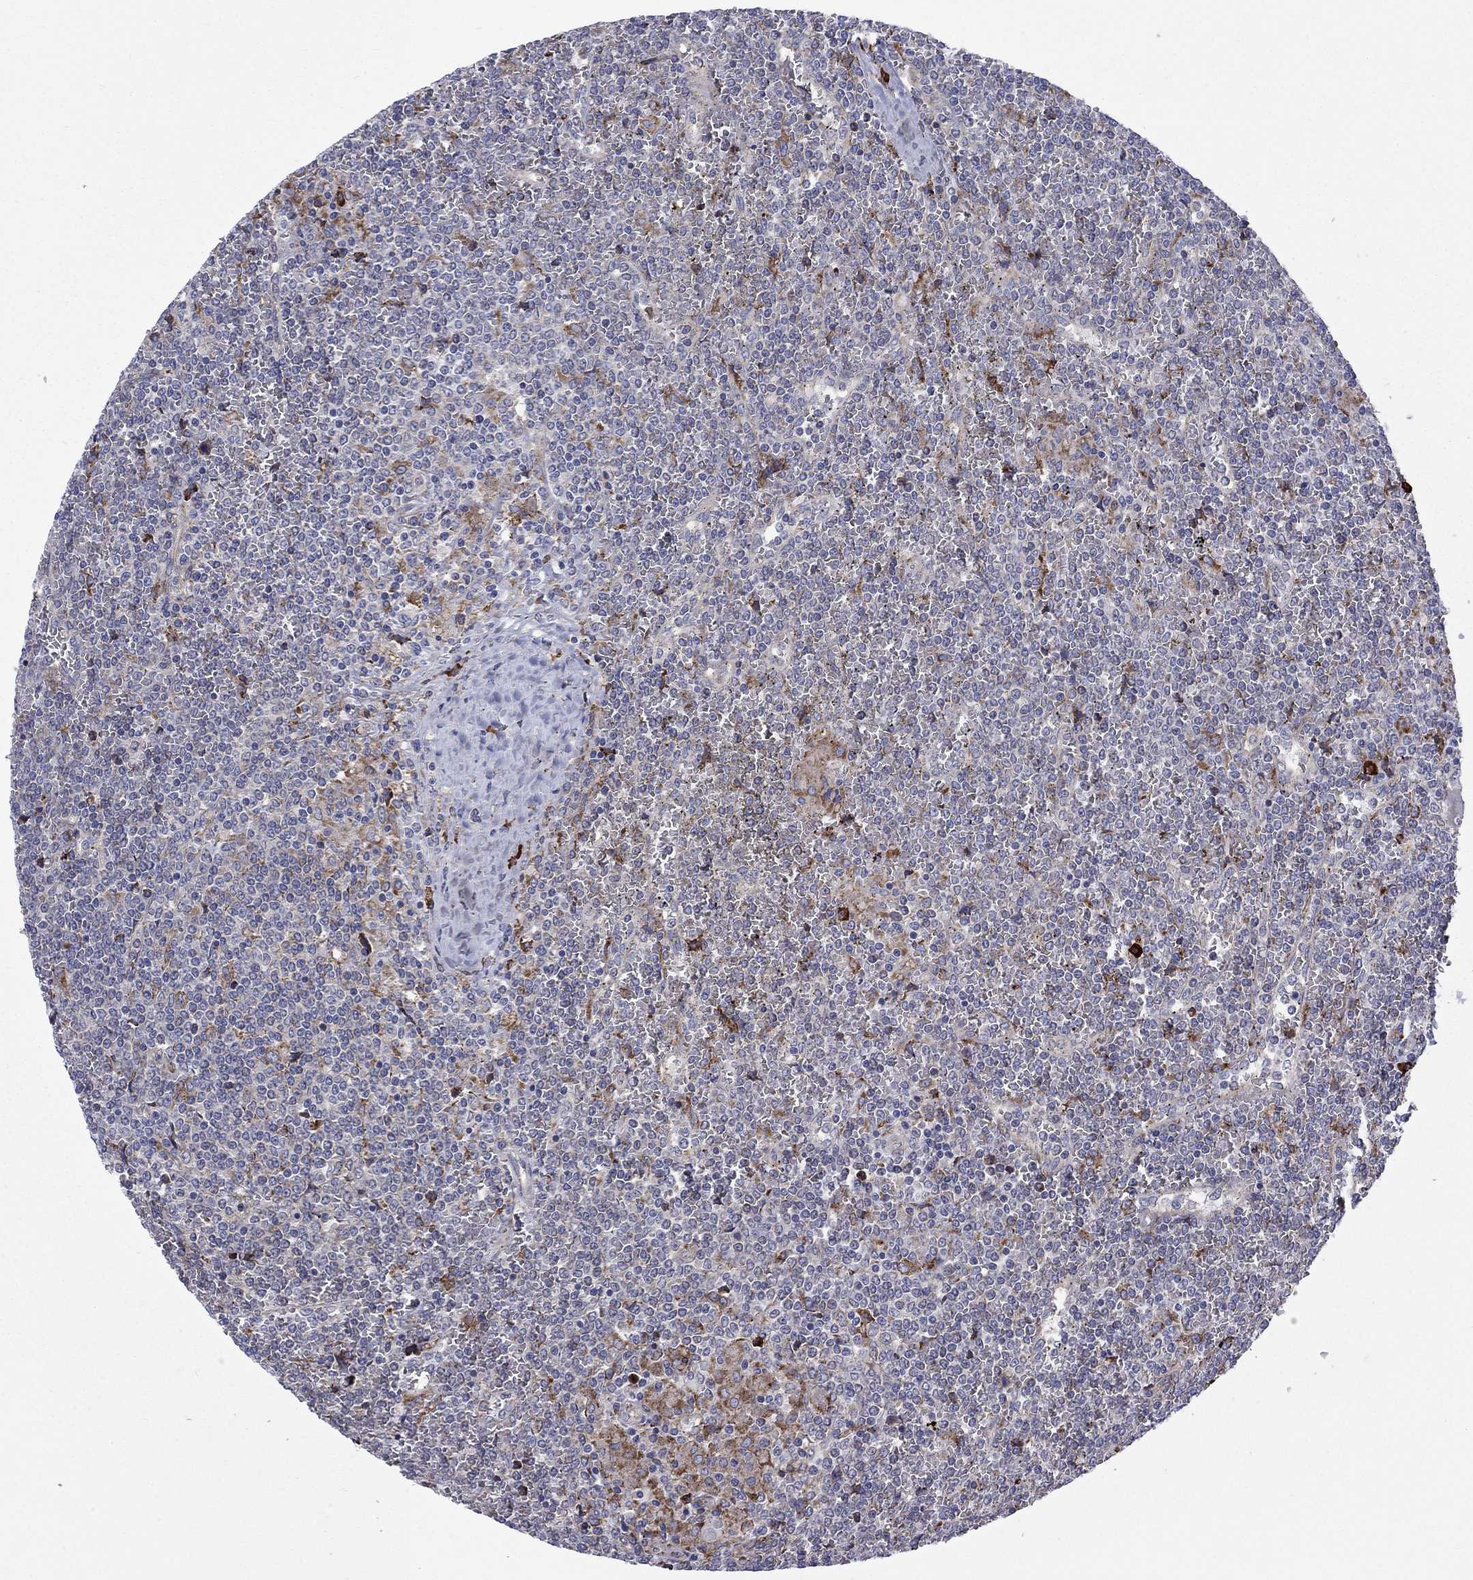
{"staining": {"intensity": "negative", "quantity": "none", "location": "none"}, "tissue": "lymphoma", "cell_type": "Tumor cells", "image_type": "cancer", "snomed": [{"axis": "morphology", "description": "Malignant lymphoma, non-Hodgkin's type, Low grade"}, {"axis": "topography", "description": "Spleen"}], "caption": "Immunohistochemical staining of low-grade malignant lymphoma, non-Hodgkin's type displays no significant positivity in tumor cells.", "gene": "ASNS", "patient": {"sex": "female", "age": 19}}